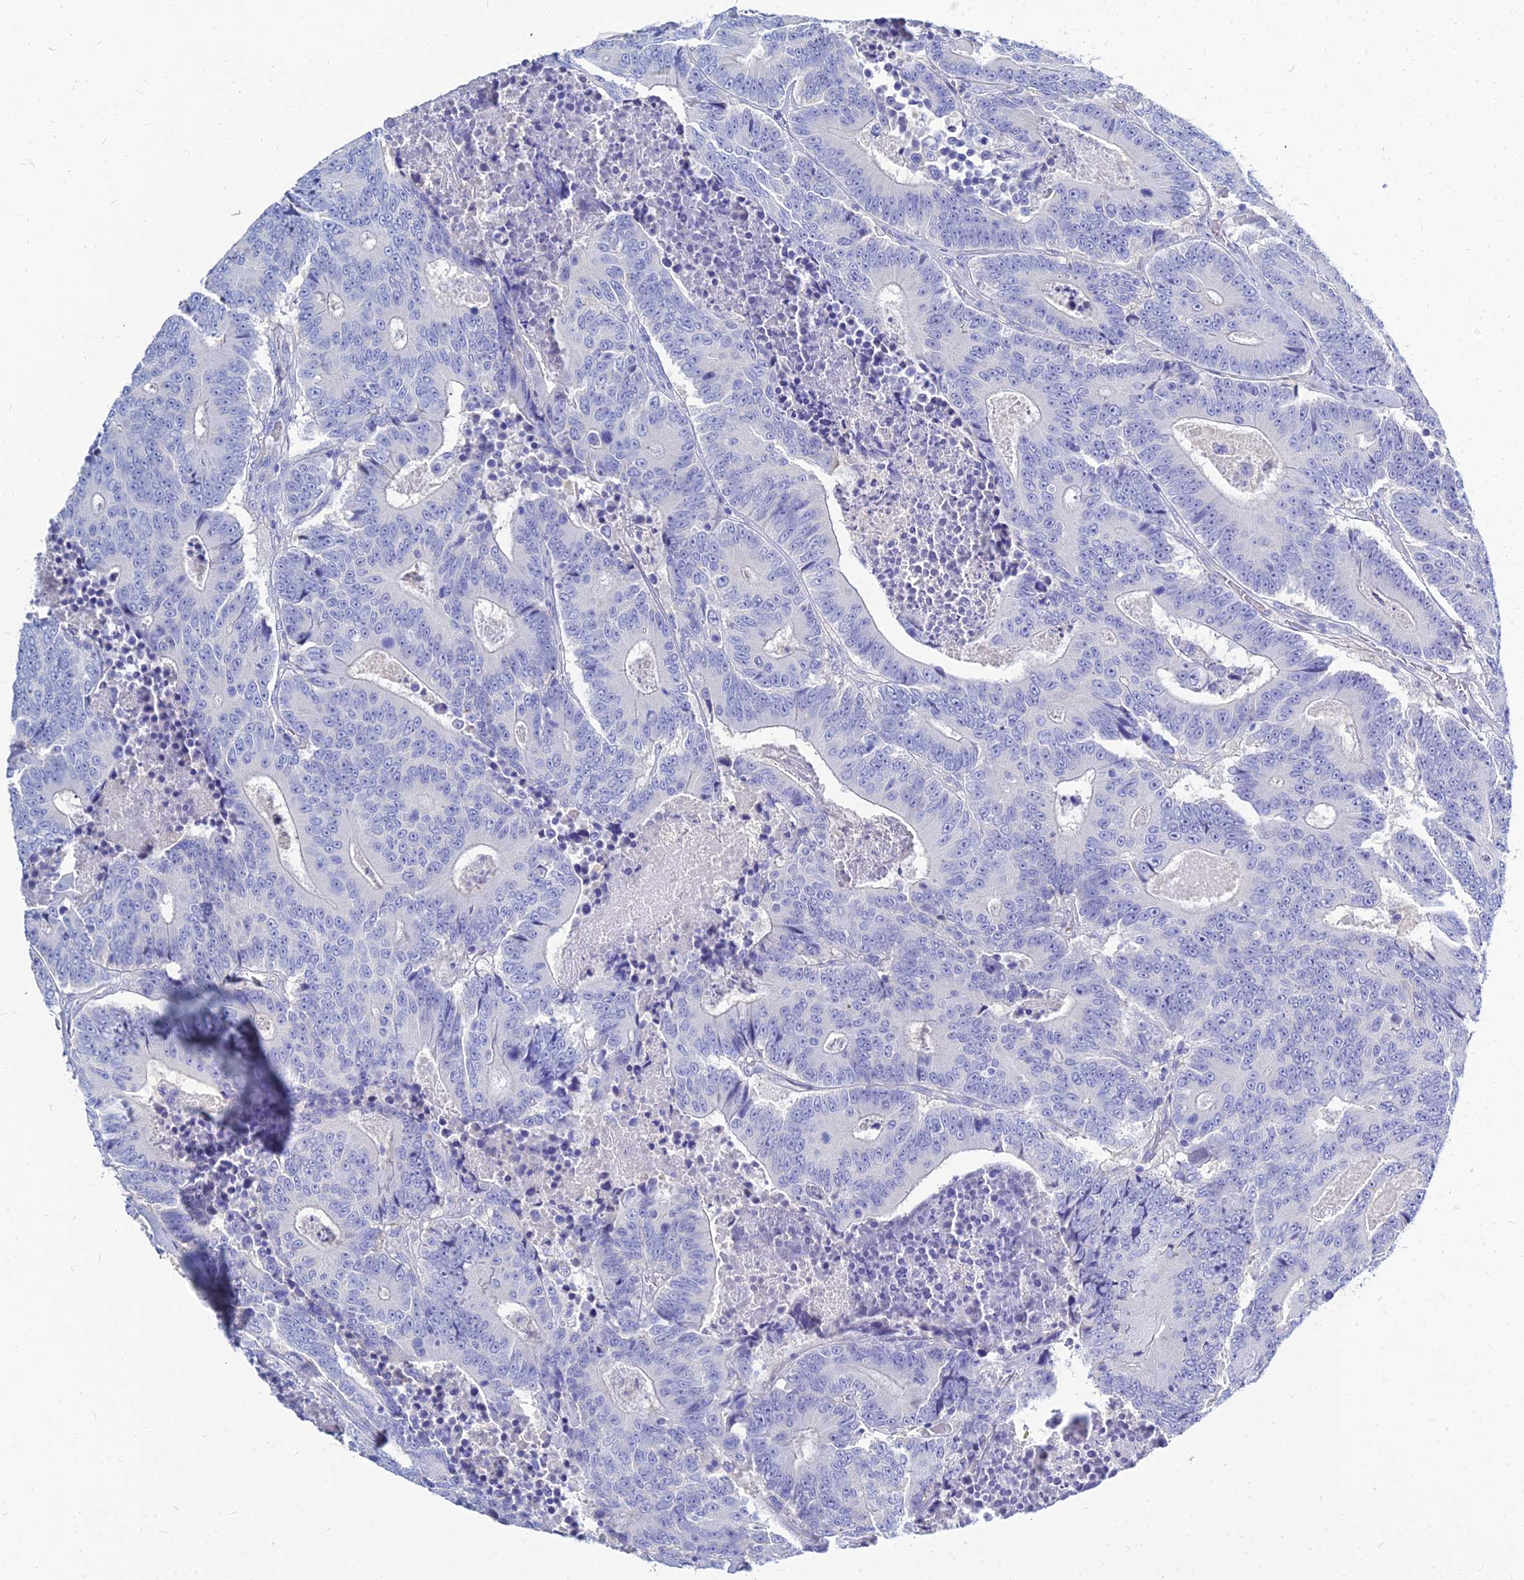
{"staining": {"intensity": "negative", "quantity": "none", "location": "none"}, "tissue": "colorectal cancer", "cell_type": "Tumor cells", "image_type": "cancer", "snomed": [{"axis": "morphology", "description": "Adenocarcinoma, NOS"}, {"axis": "topography", "description": "Colon"}], "caption": "Immunohistochemistry photomicrograph of adenocarcinoma (colorectal) stained for a protein (brown), which exhibits no staining in tumor cells. (DAB (3,3'-diaminobenzidine) immunohistochemistry (IHC) with hematoxylin counter stain).", "gene": "ZNF552", "patient": {"sex": "male", "age": 83}}